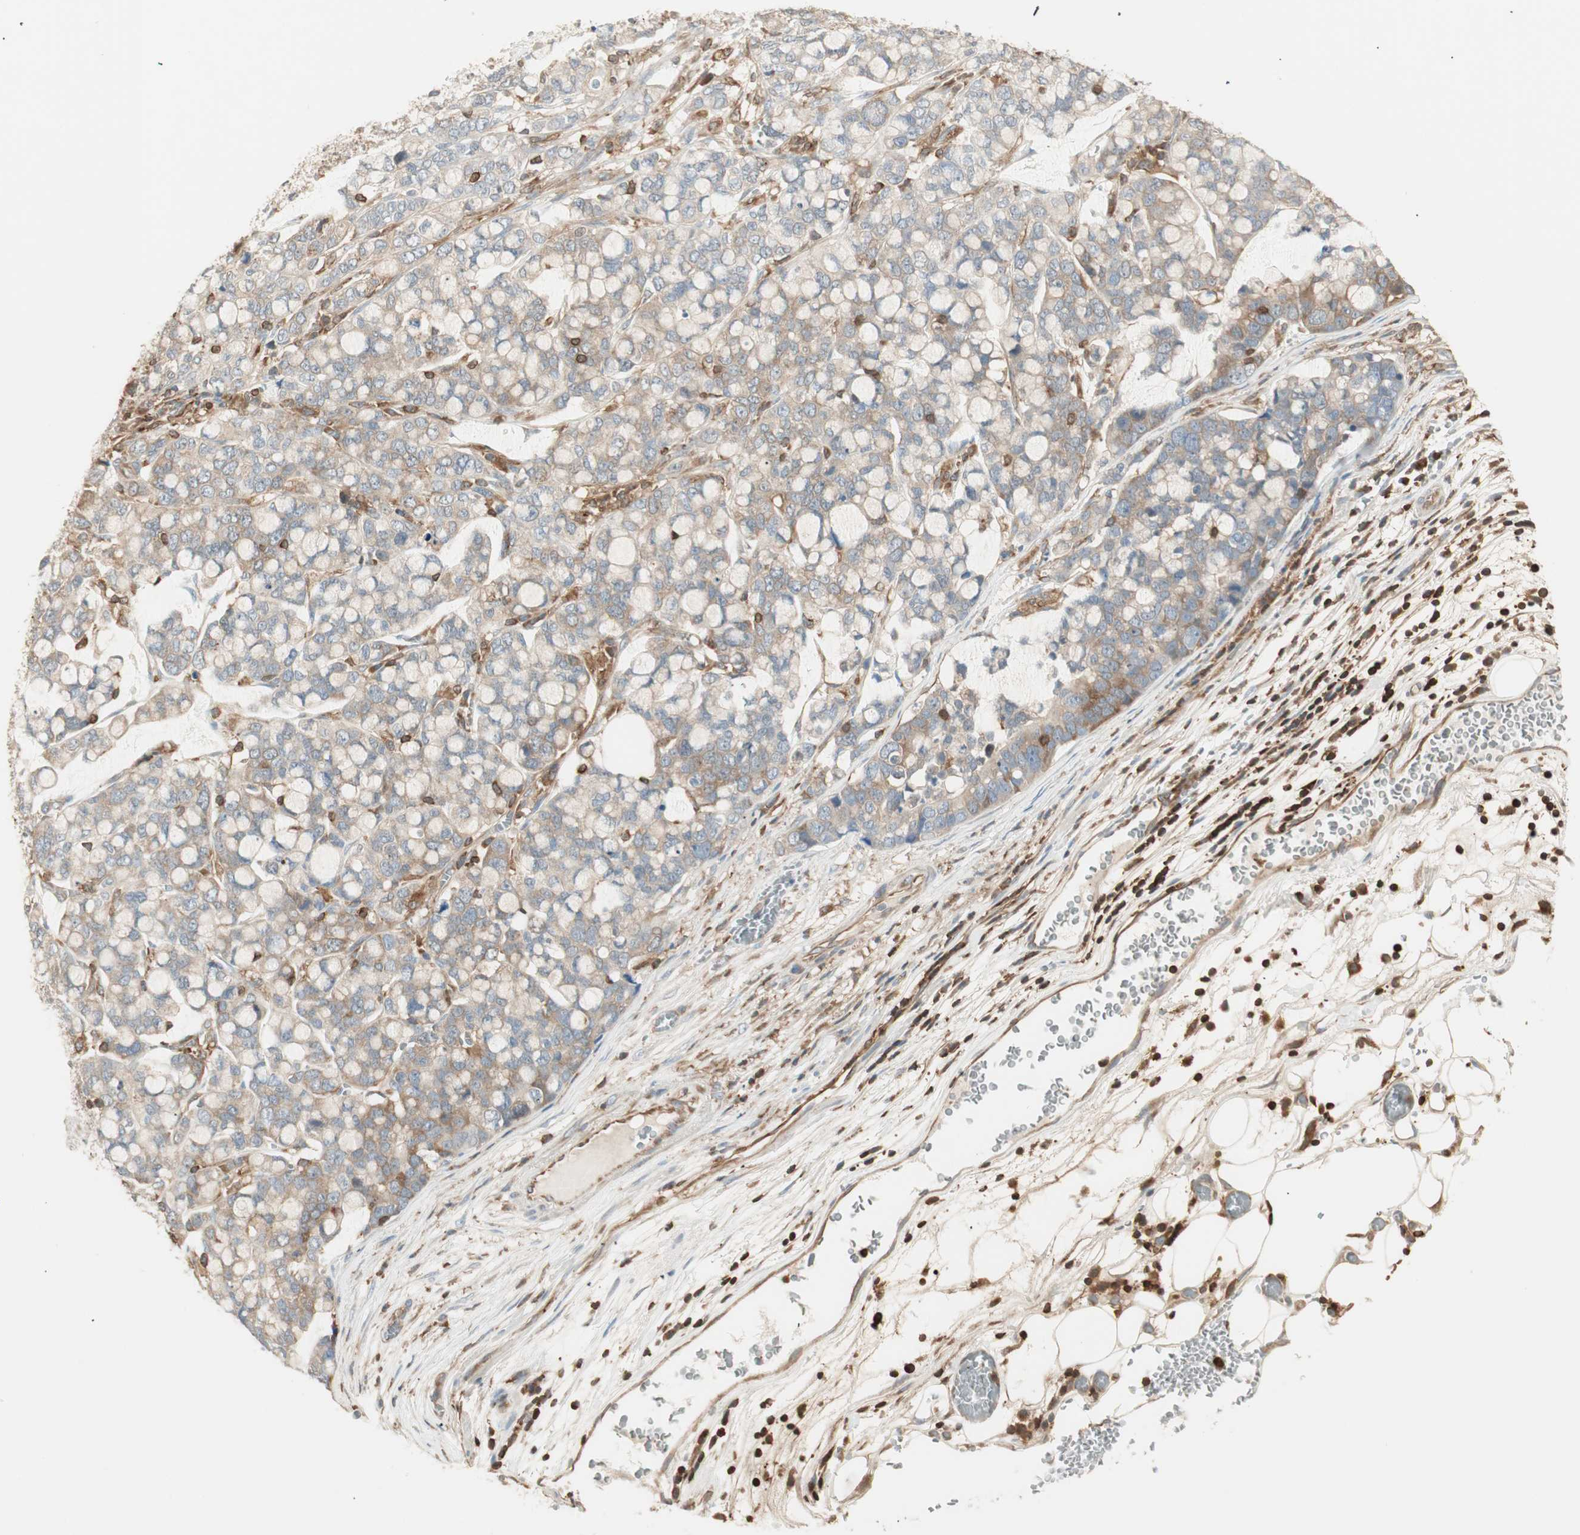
{"staining": {"intensity": "weak", "quantity": ">75%", "location": "cytoplasmic/membranous"}, "tissue": "stomach cancer", "cell_type": "Tumor cells", "image_type": "cancer", "snomed": [{"axis": "morphology", "description": "Adenocarcinoma, NOS"}, {"axis": "topography", "description": "Stomach, lower"}], "caption": "The immunohistochemical stain labels weak cytoplasmic/membranous expression in tumor cells of adenocarcinoma (stomach) tissue.", "gene": "CRLF3", "patient": {"sex": "male", "age": 84}}